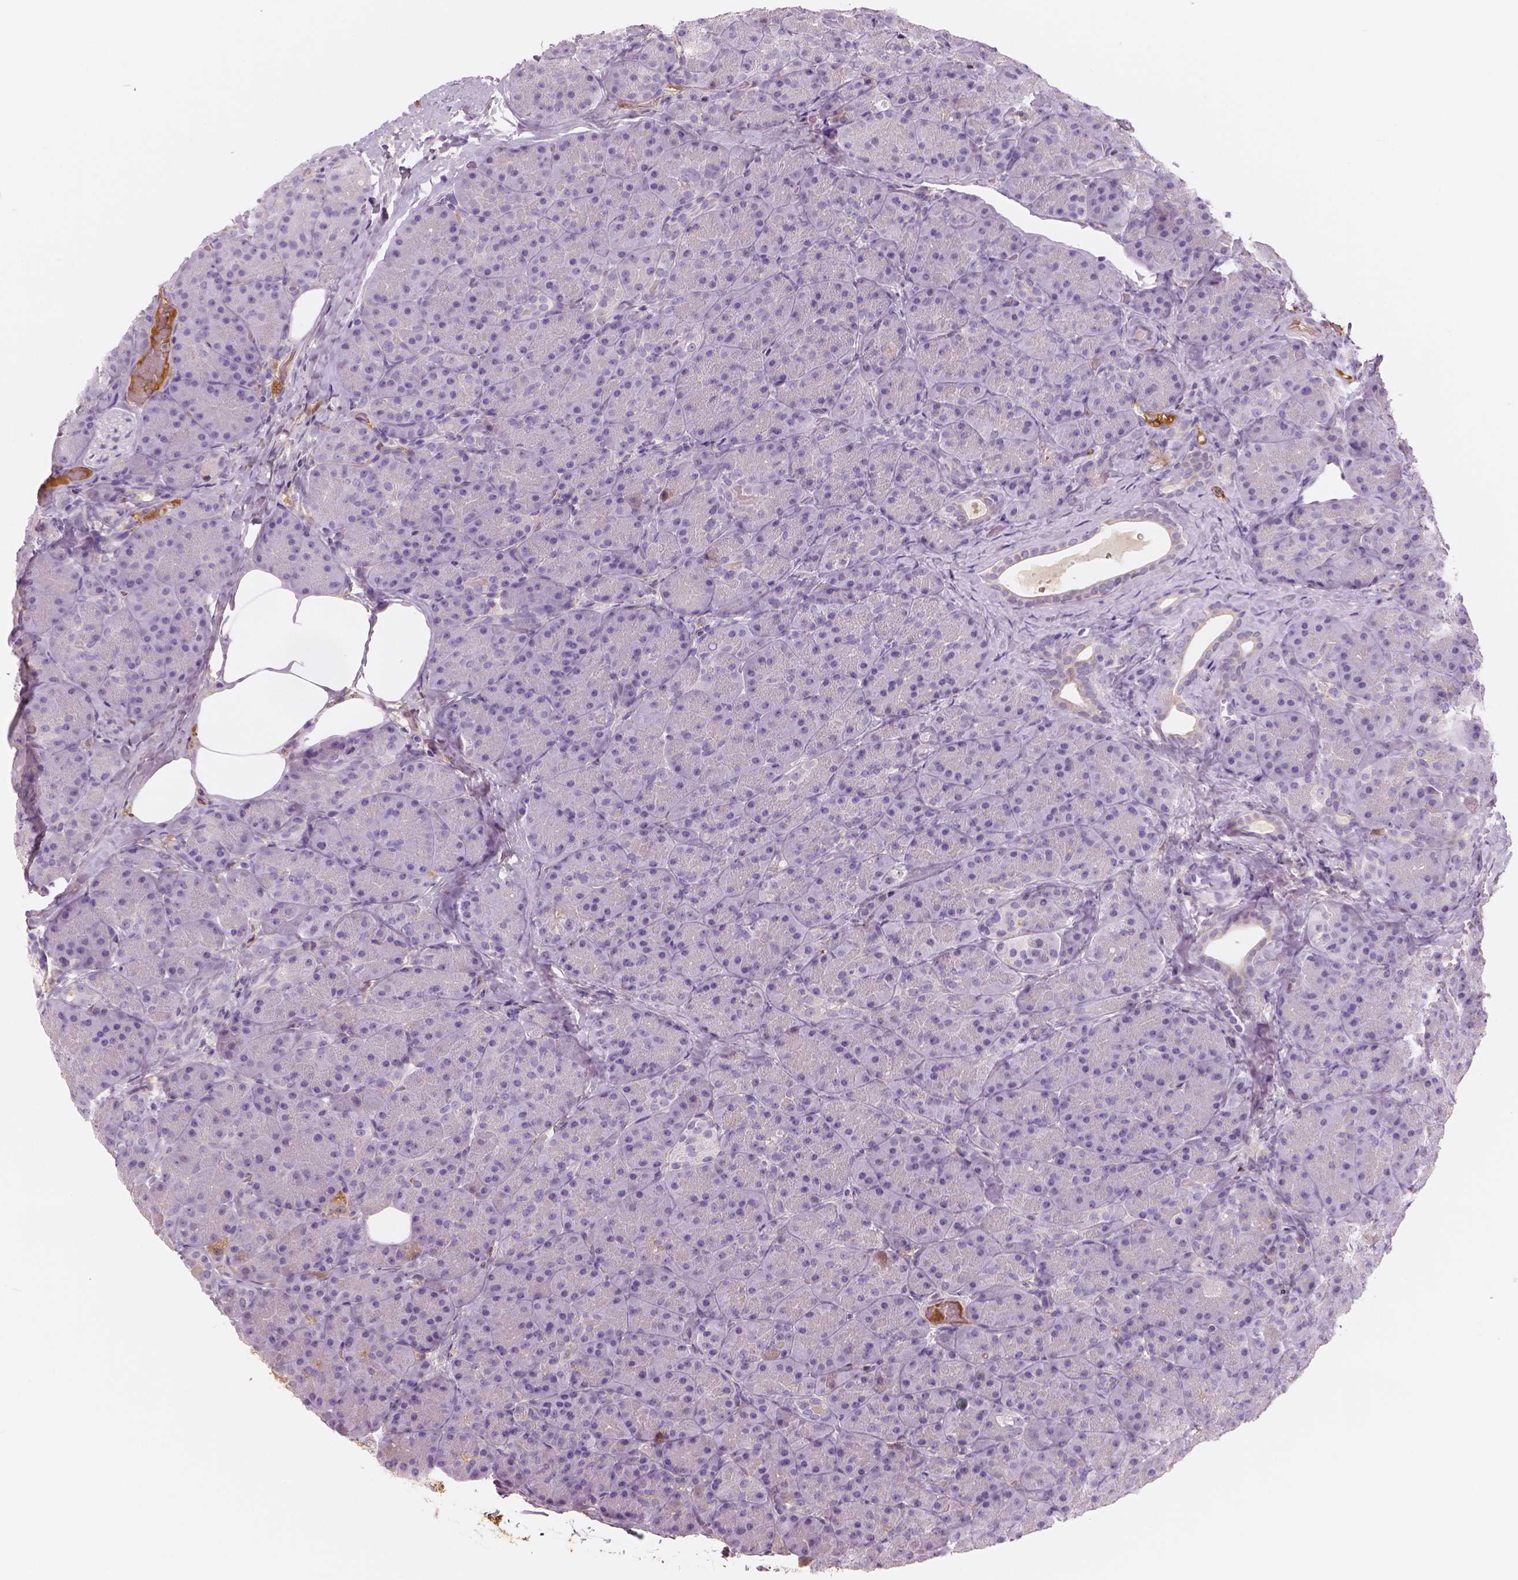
{"staining": {"intensity": "negative", "quantity": "none", "location": "none"}, "tissue": "pancreas", "cell_type": "Exocrine glandular cells", "image_type": "normal", "snomed": [{"axis": "morphology", "description": "Normal tissue, NOS"}, {"axis": "topography", "description": "Pancreas"}], "caption": "Unremarkable pancreas was stained to show a protein in brown. There is no significant expression in exocrine glandular cells.", "gene": "APOA4", "patient": {"sex": "male", "age": 57}}